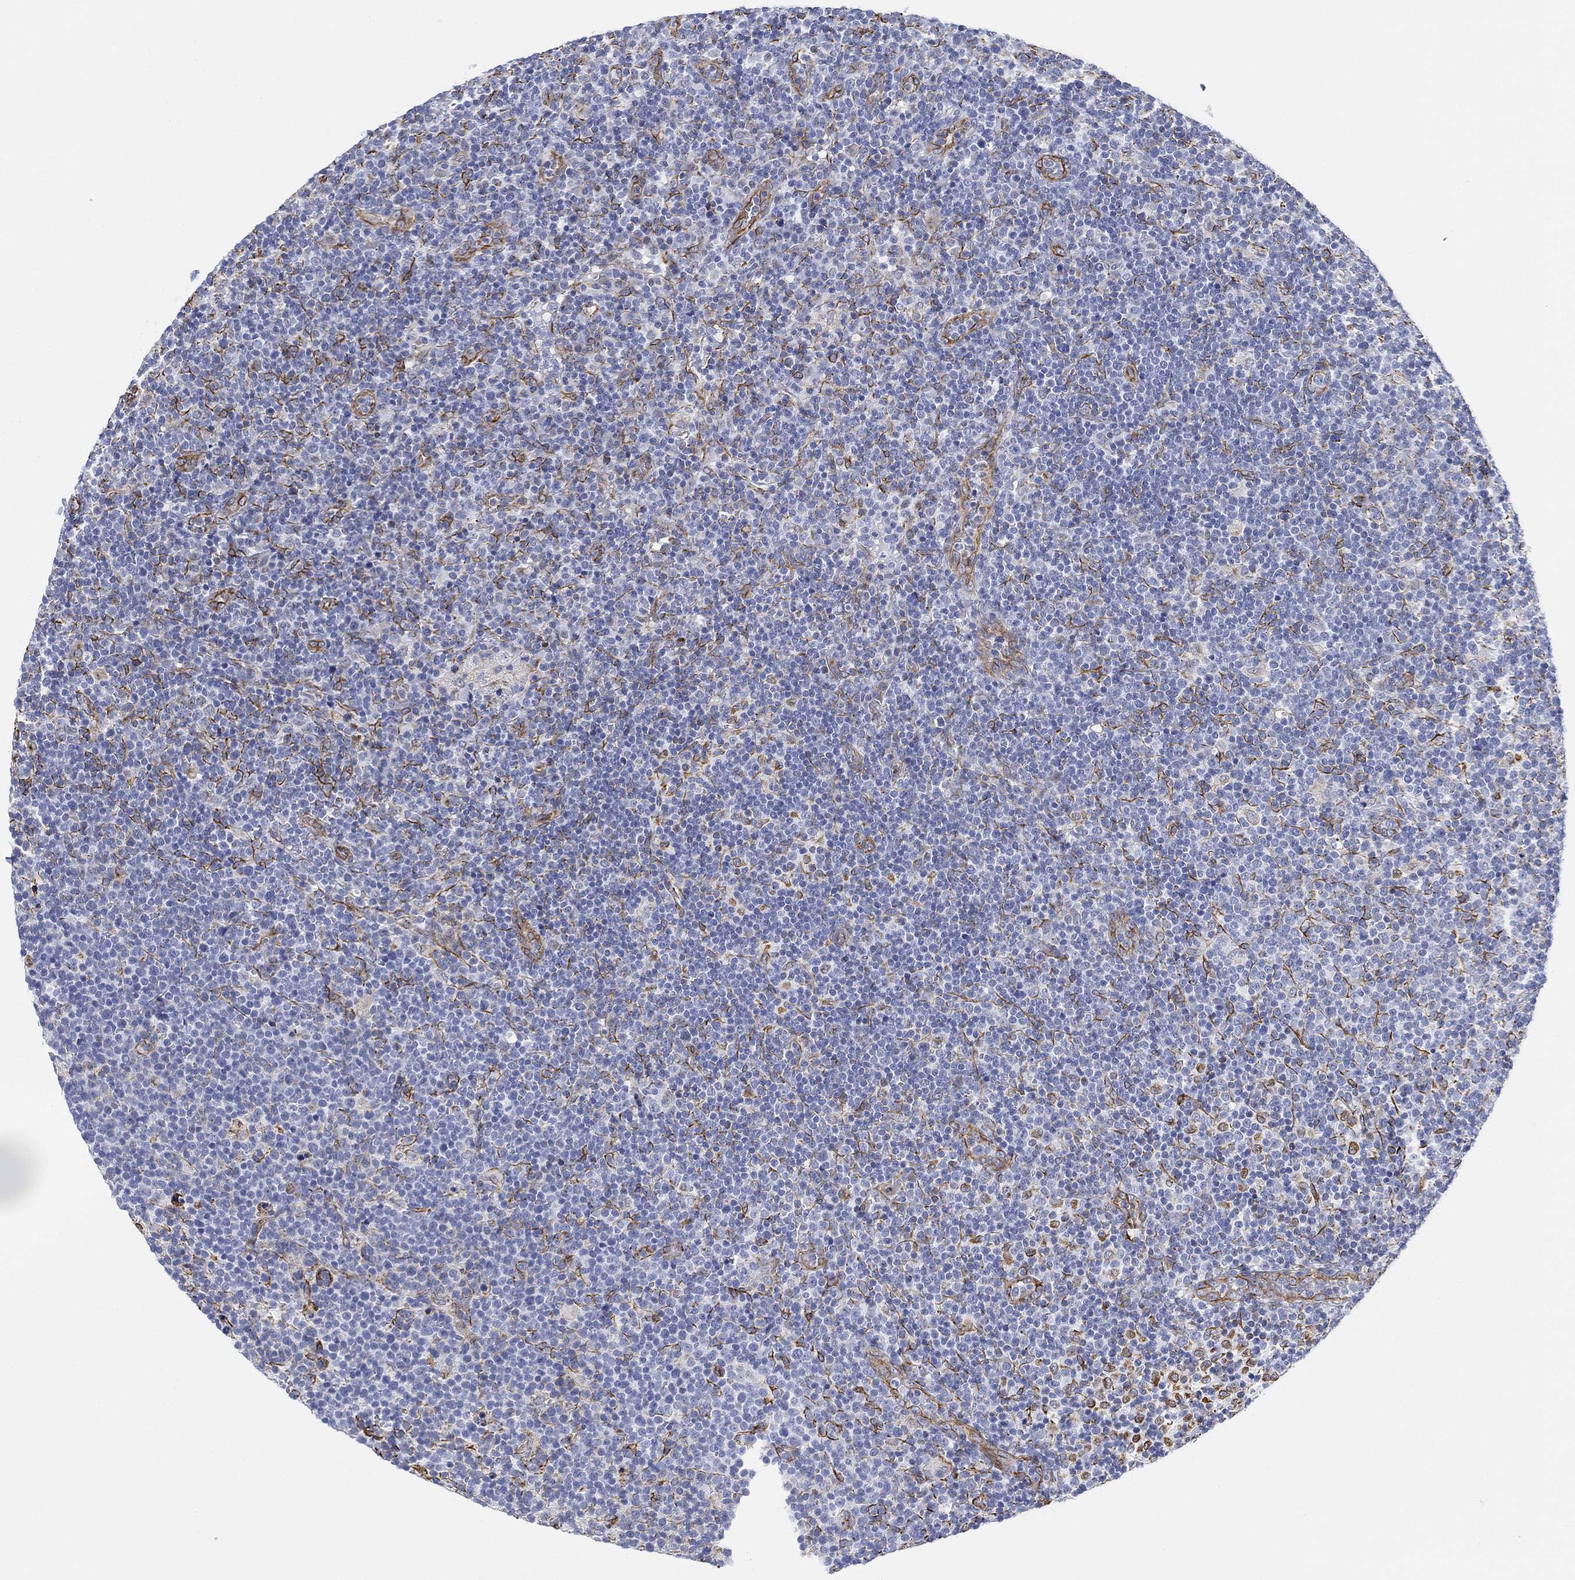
{"staining": {"intensity": "weak", "quantity": "<25%", "location": "cytoplasmic/membranous"}, "tissue": "lymphoma", "cell_type": "Tumor cells", "image_type": "cancer", "snomed": [{"axis": "morphology", "description": "Malignant lymphoma, non-Hodgkin's type, High grade"}, {"axis": "topography", "description": "Lymph node"}], "caption": "A high-resolution image shows immunohistochemistry staining of high-grade malignant lymphoma, non-Hodgkin's type, which demonstrates no significant staining in tumor cells.", "gene": "PSKH2", "patient": {"sex": "male", "age": 61}}